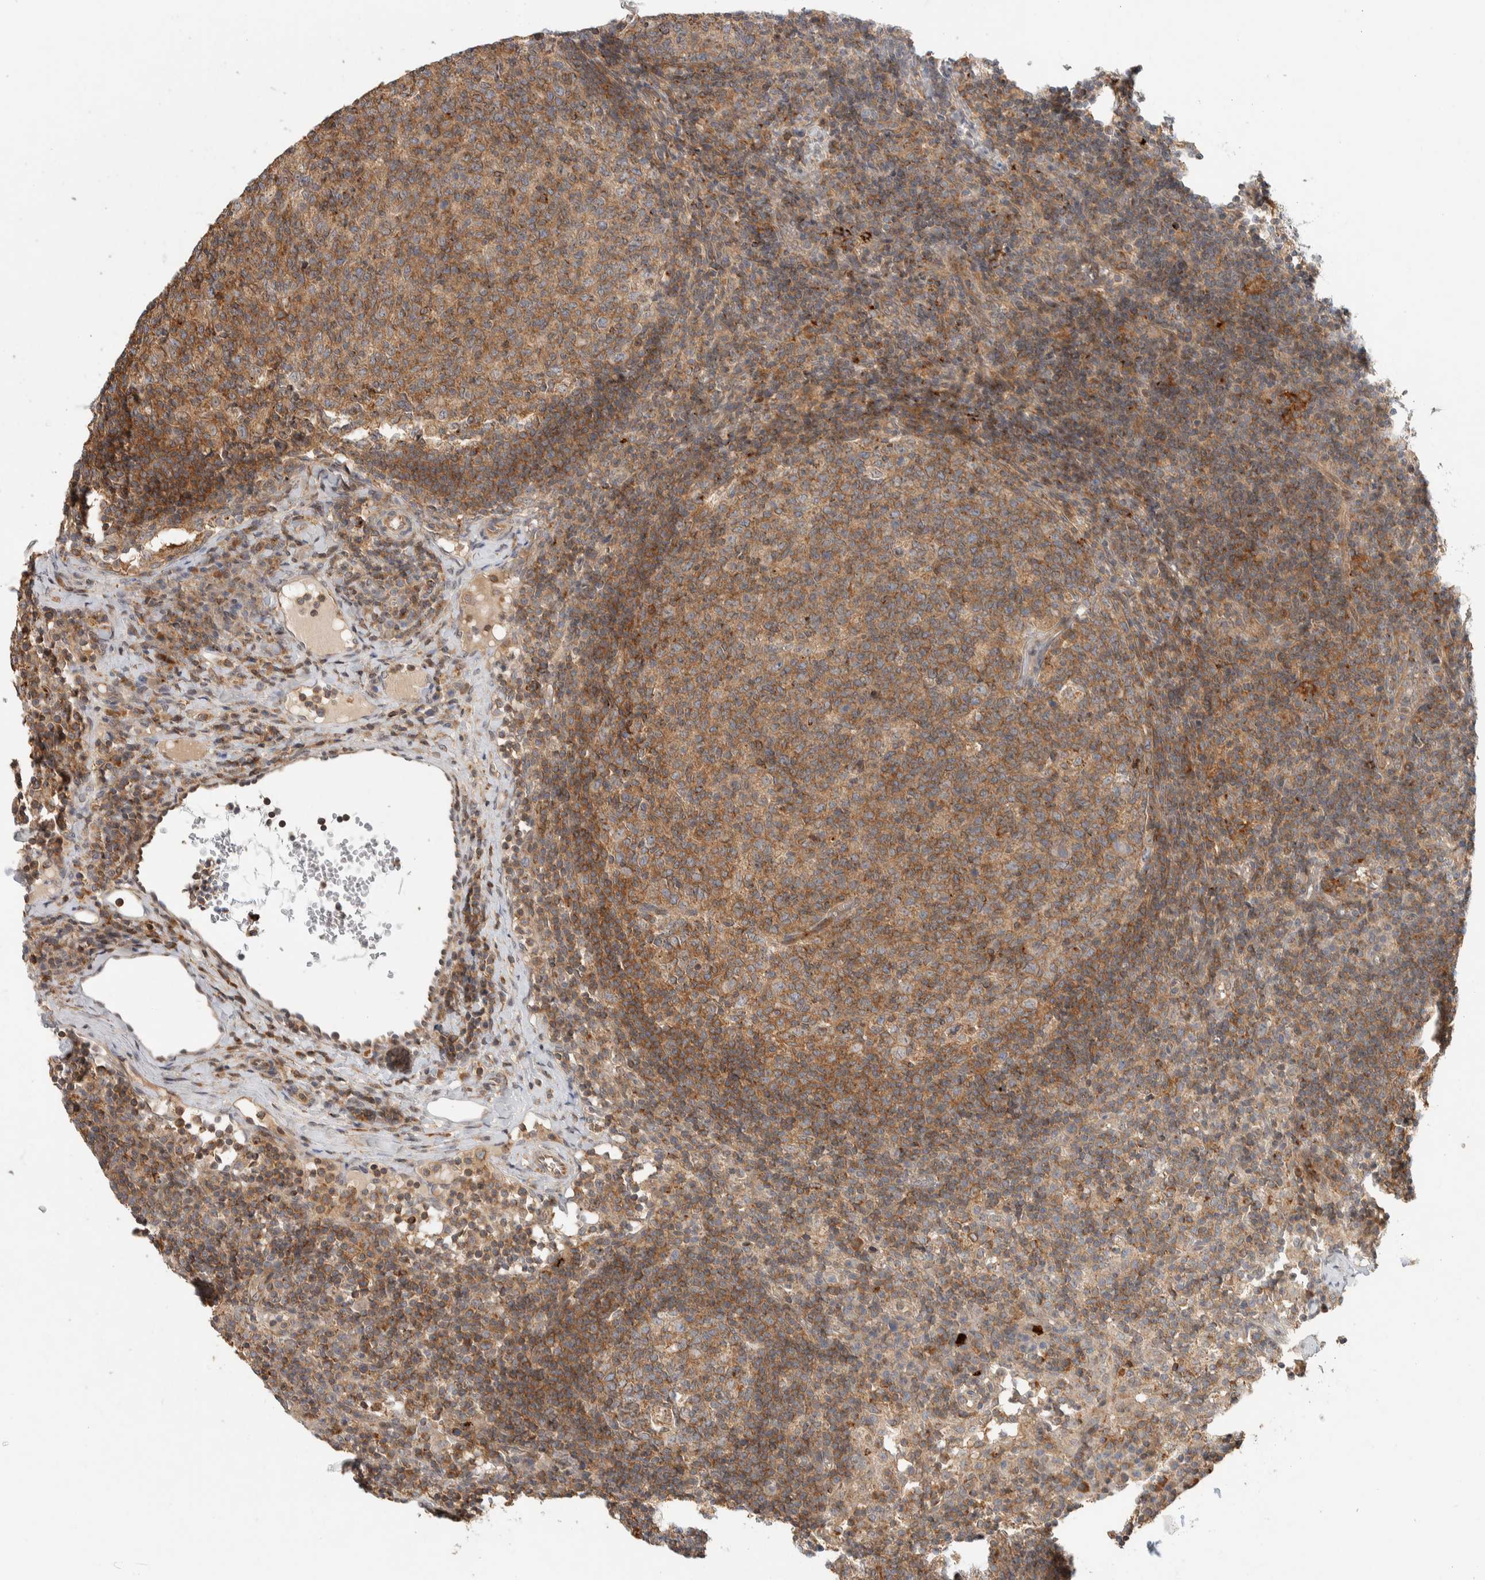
{"staining": {"intensity": "moderate", "quantity": ">75%", "location": "cytoplasmic/membranous"}, "tissue": "lymph node", "cell_type": "Germinal center cells", "image_type": "normal", "snomed": [{"axis": "morphology", "description": "Normal tissue, NOS"}, {"axis": "morphology", "description": "Inflammation, NOS"}, {"axis": "topography", "description": "Lymph node"}], "caption": "Immunohistochemistry (IHC) micrograph of normal human lymph node stained for a protein (brown), which displays medium levels of moderate cytoplasmic/membranous staining in approximately >75% of germinal center cells.", "gene": "KIF9", "patient": {"sex": "male", "age": 55}}